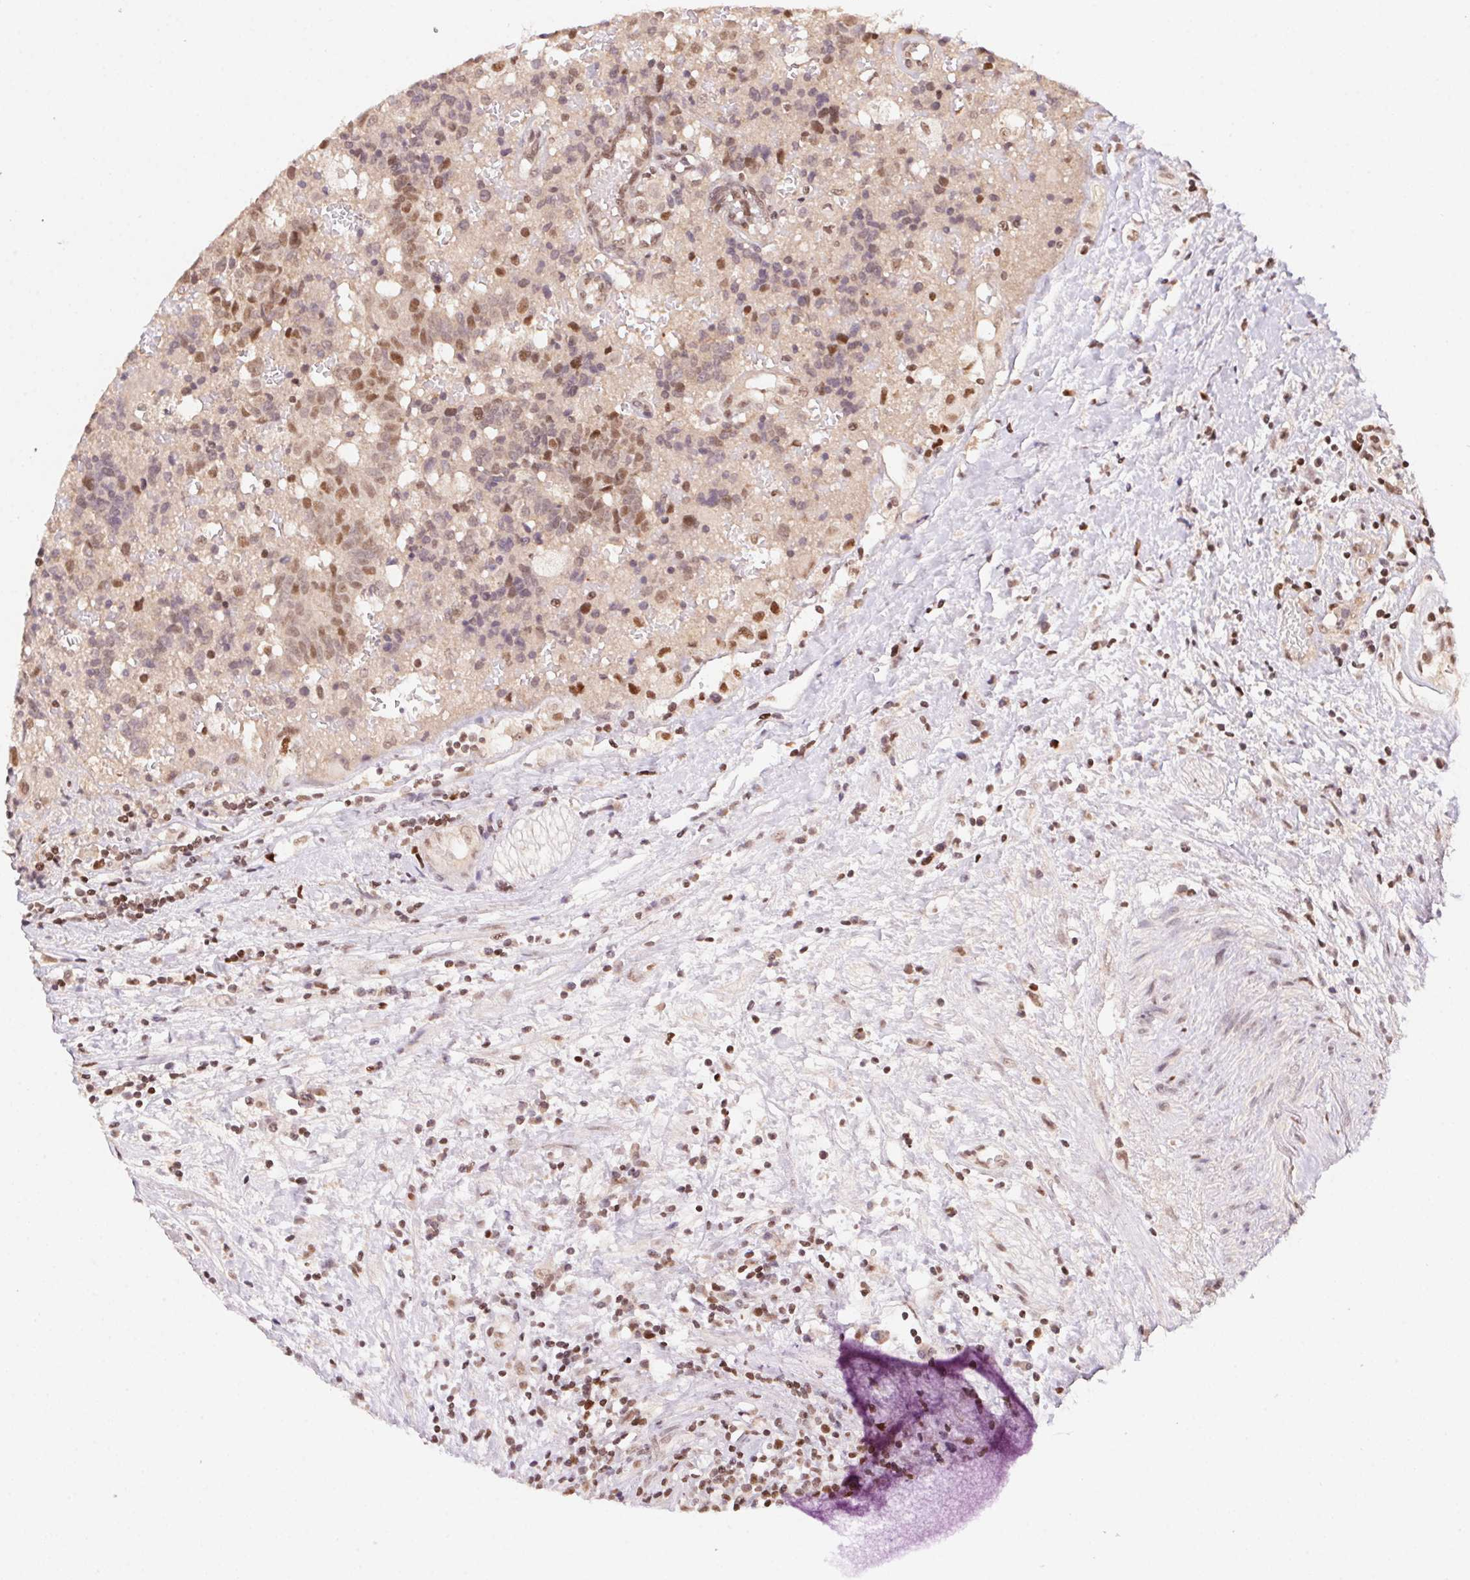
{"staining": {"intensity": "moderate", "quantity": ">75%", "location": "nuclear"}, "tissue": "prostate cancer", "cell_type": "Tumor cells", "image_type": "cancer", "snomed": [{"axis": "morphology", "description": "Adenocarcinoma, High grade"}, {"axis": "topography", "description": "Prostate and seminal vesicle, NOS"}], "caption": "A photomicrograph of high-grade adenocarcinoma (prostate) stained for a protein exhibits moderate nuclear brown staining in tumor cells. The staining was performed using DAB (3,3'-diaminobenzidine), with brown indicating positive protein expression. Nuclei are stained blue with hematoxylin.", "gene": "POLD3", "patient": {"sex": "male", "age": 60}}